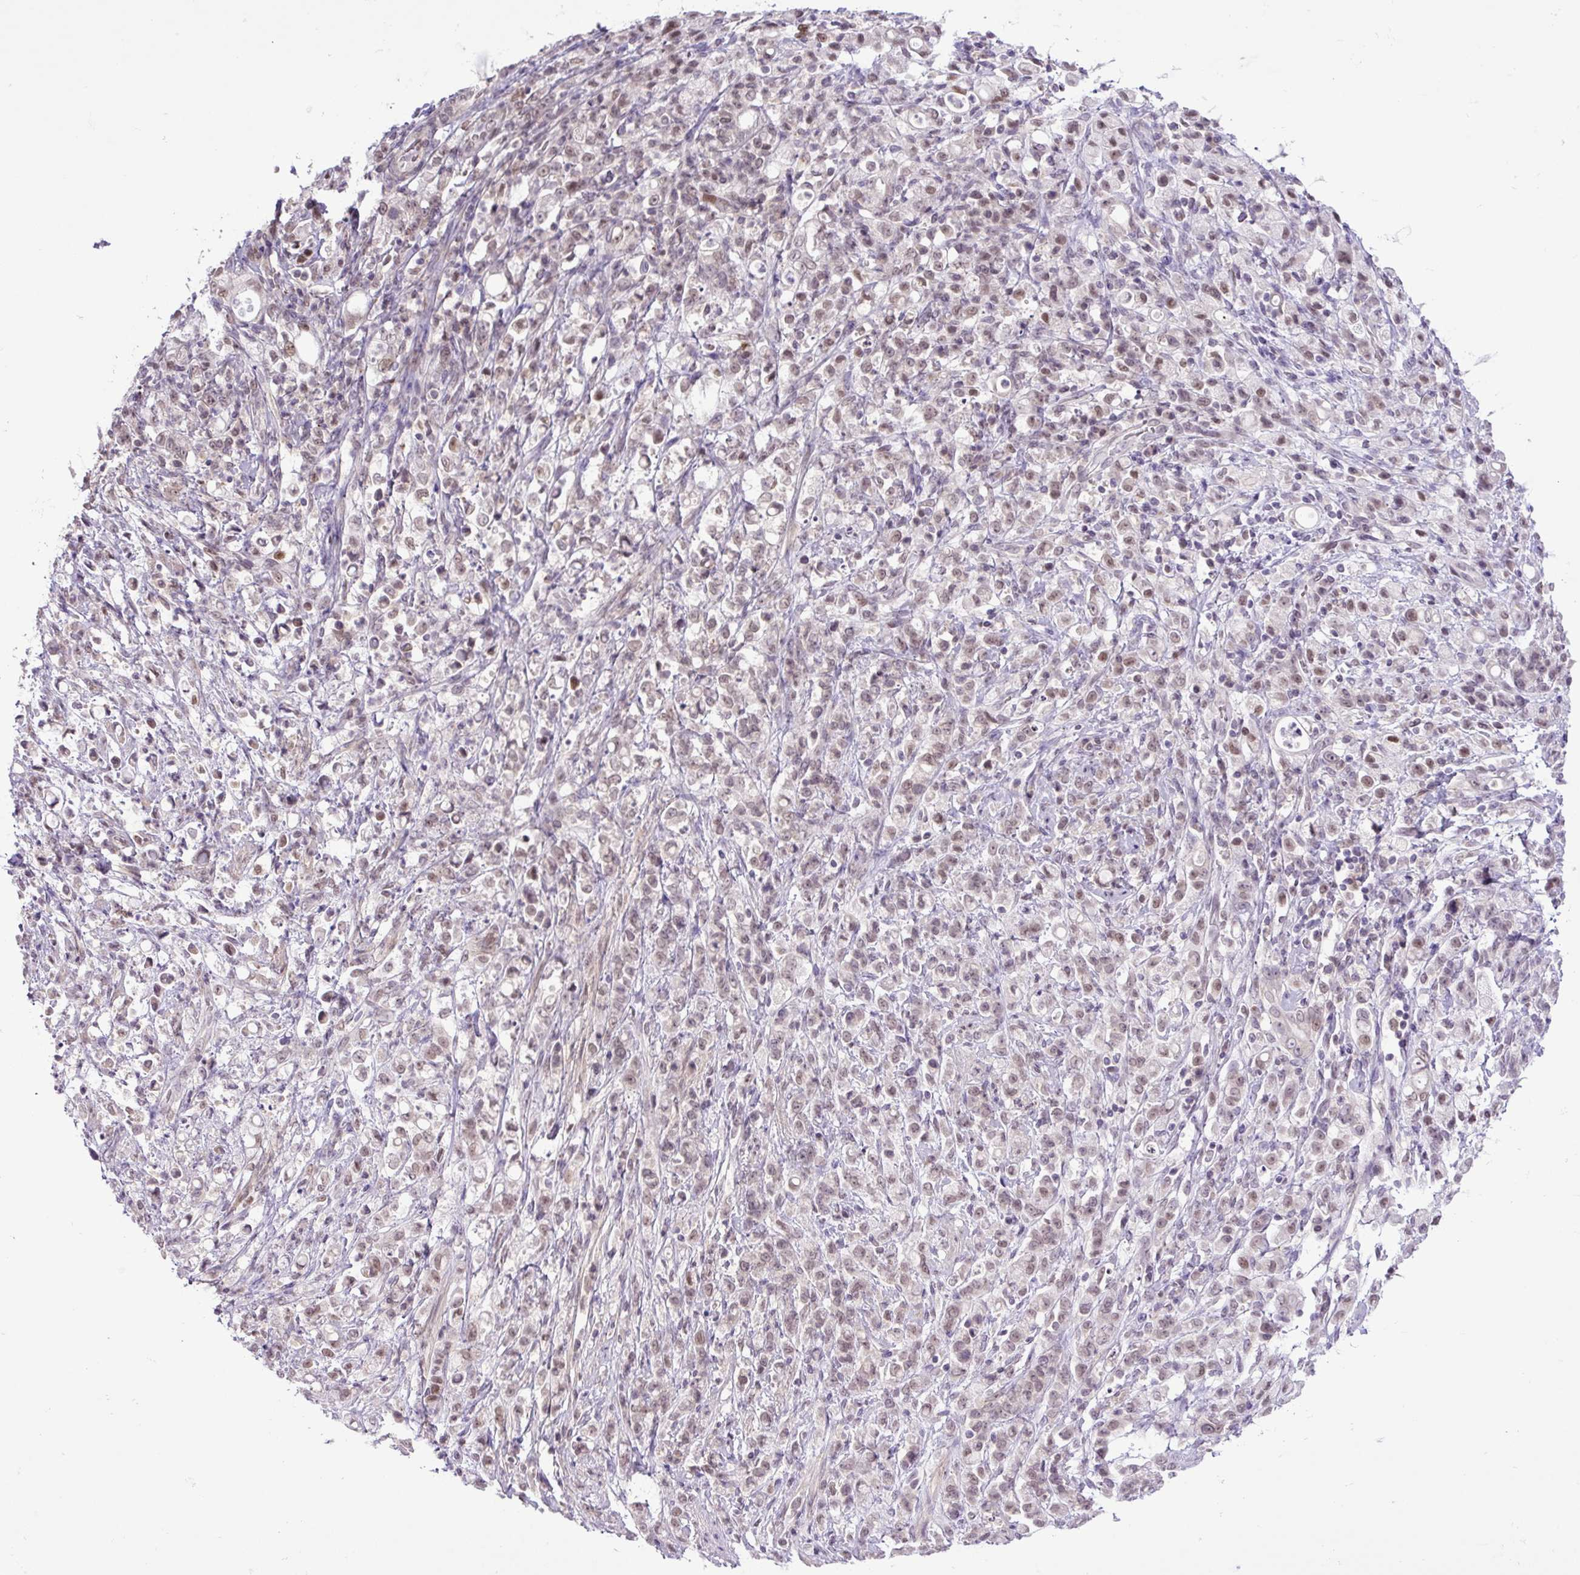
{"staining": {"intensity": "weak", "quantity": "25%-75%", "location": "nuclear"}, "tissue": "stomach cancer", "cell_type": "Tumor cells", "image_type": "cancer", "snomed": [{"axis": "morphology", "description": "Adenocarcinoma, NOS"}, {"axis": "topography", "description": "Stomach"}], "caption": "Tumor cells show low levels of weak nuclear staining in about 25%-75% of cells in adenocarcinoma (stomach). The protein is shown in brown color, while the nuclei are stained blue.", "gene": "KPNA1", "patient": {"sex": "female", "age": 60}}